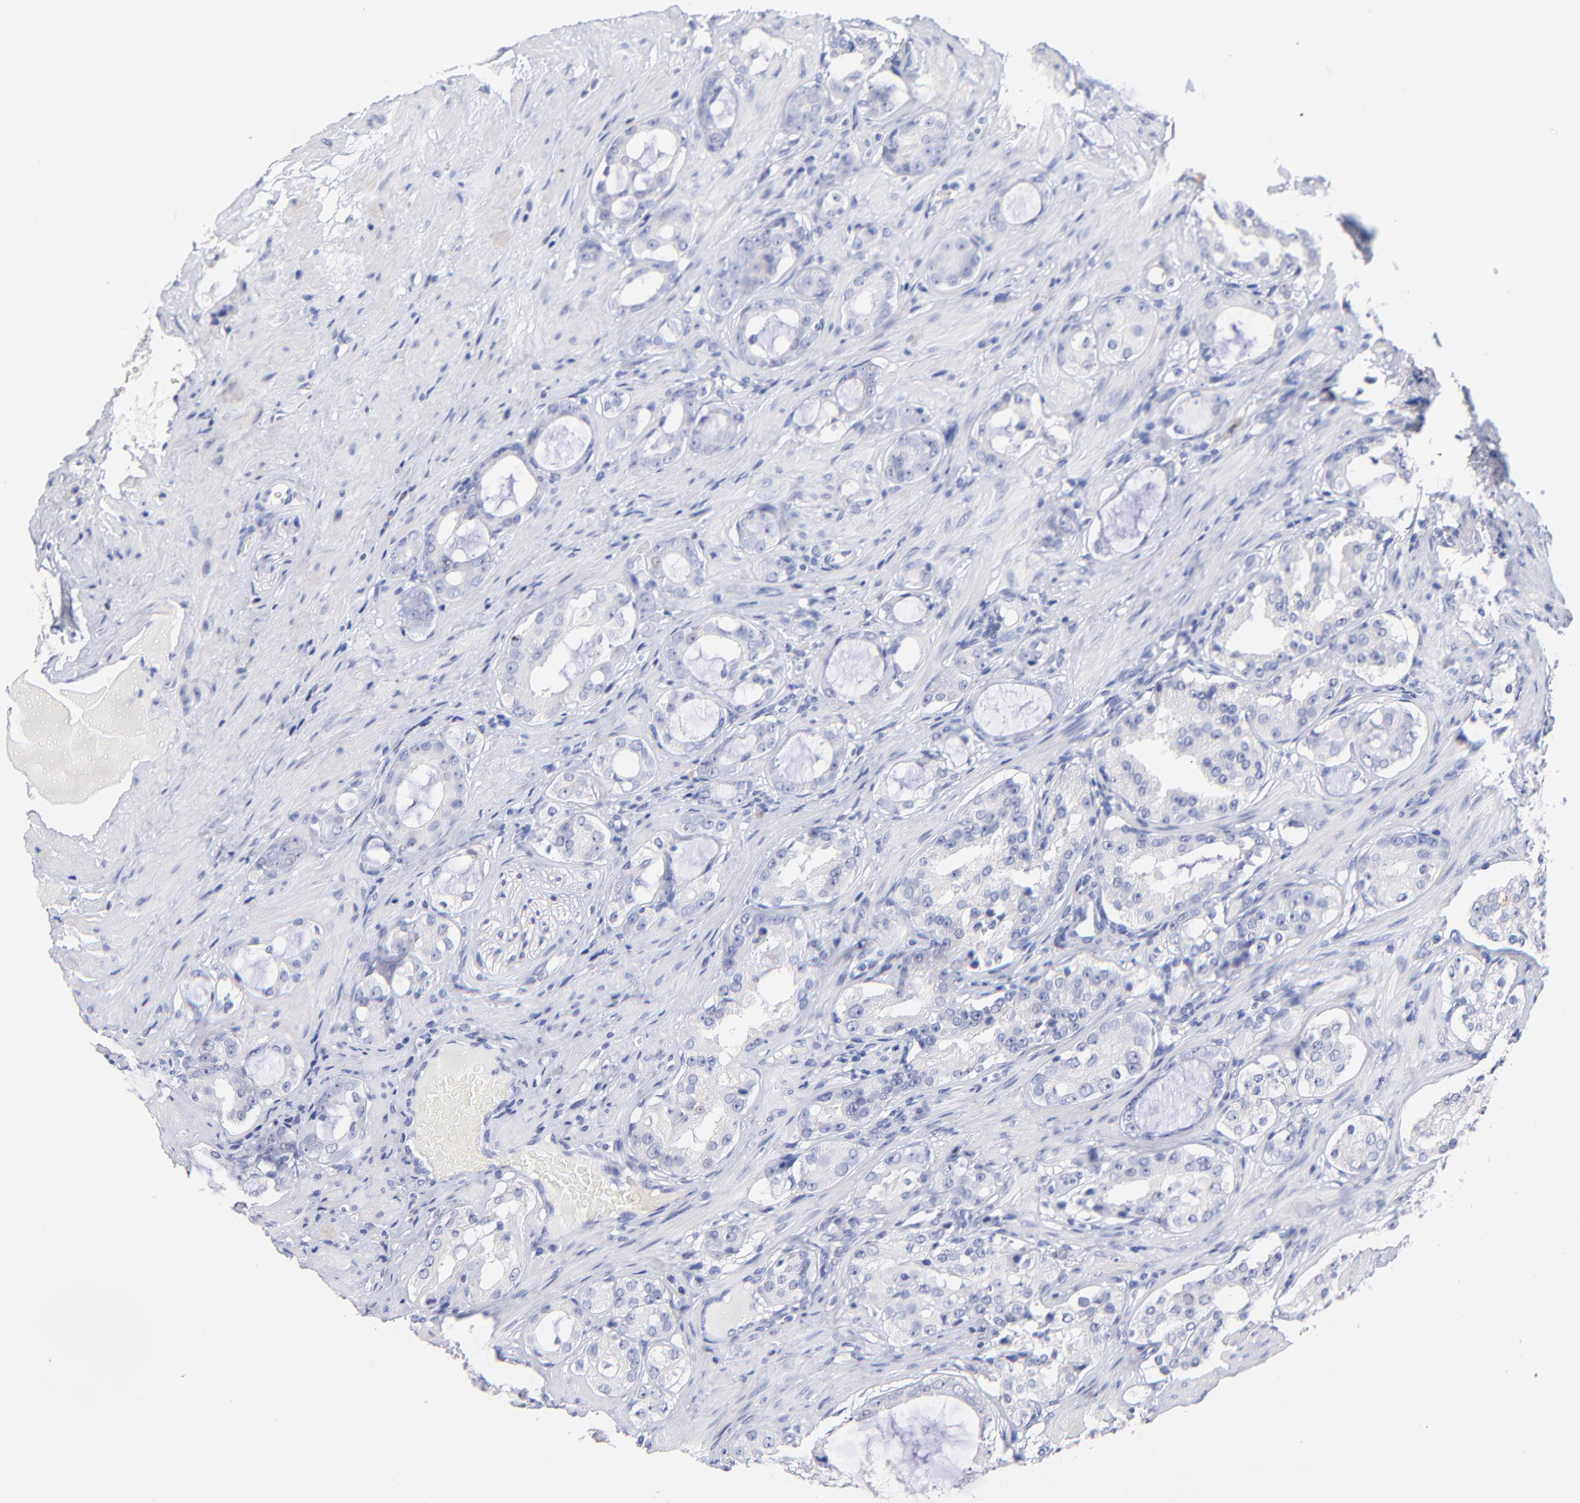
{"staining": {"intensity": "moderate", "quantity": "<25%", "location": "cytoplasmic/membranous"}, "tissue": "prostate cancer", "cell_type": "Tumor cells", "image_type": "cancer", "snomed": [{"axis": "morphology", "description": "Adenocarcinoma, Medium grade"}, {"axis": "topography", "description": "Prostate"}], "caption": "This histopathology image demonstrates IHC staining of human prostate medium-grade adenocarcinoma, with low moderate cytoplasmic/membranous expression in about <25% of tumor cells.", "gene": "CFAP57", "patient": {"sex": "male", "age": 73}}